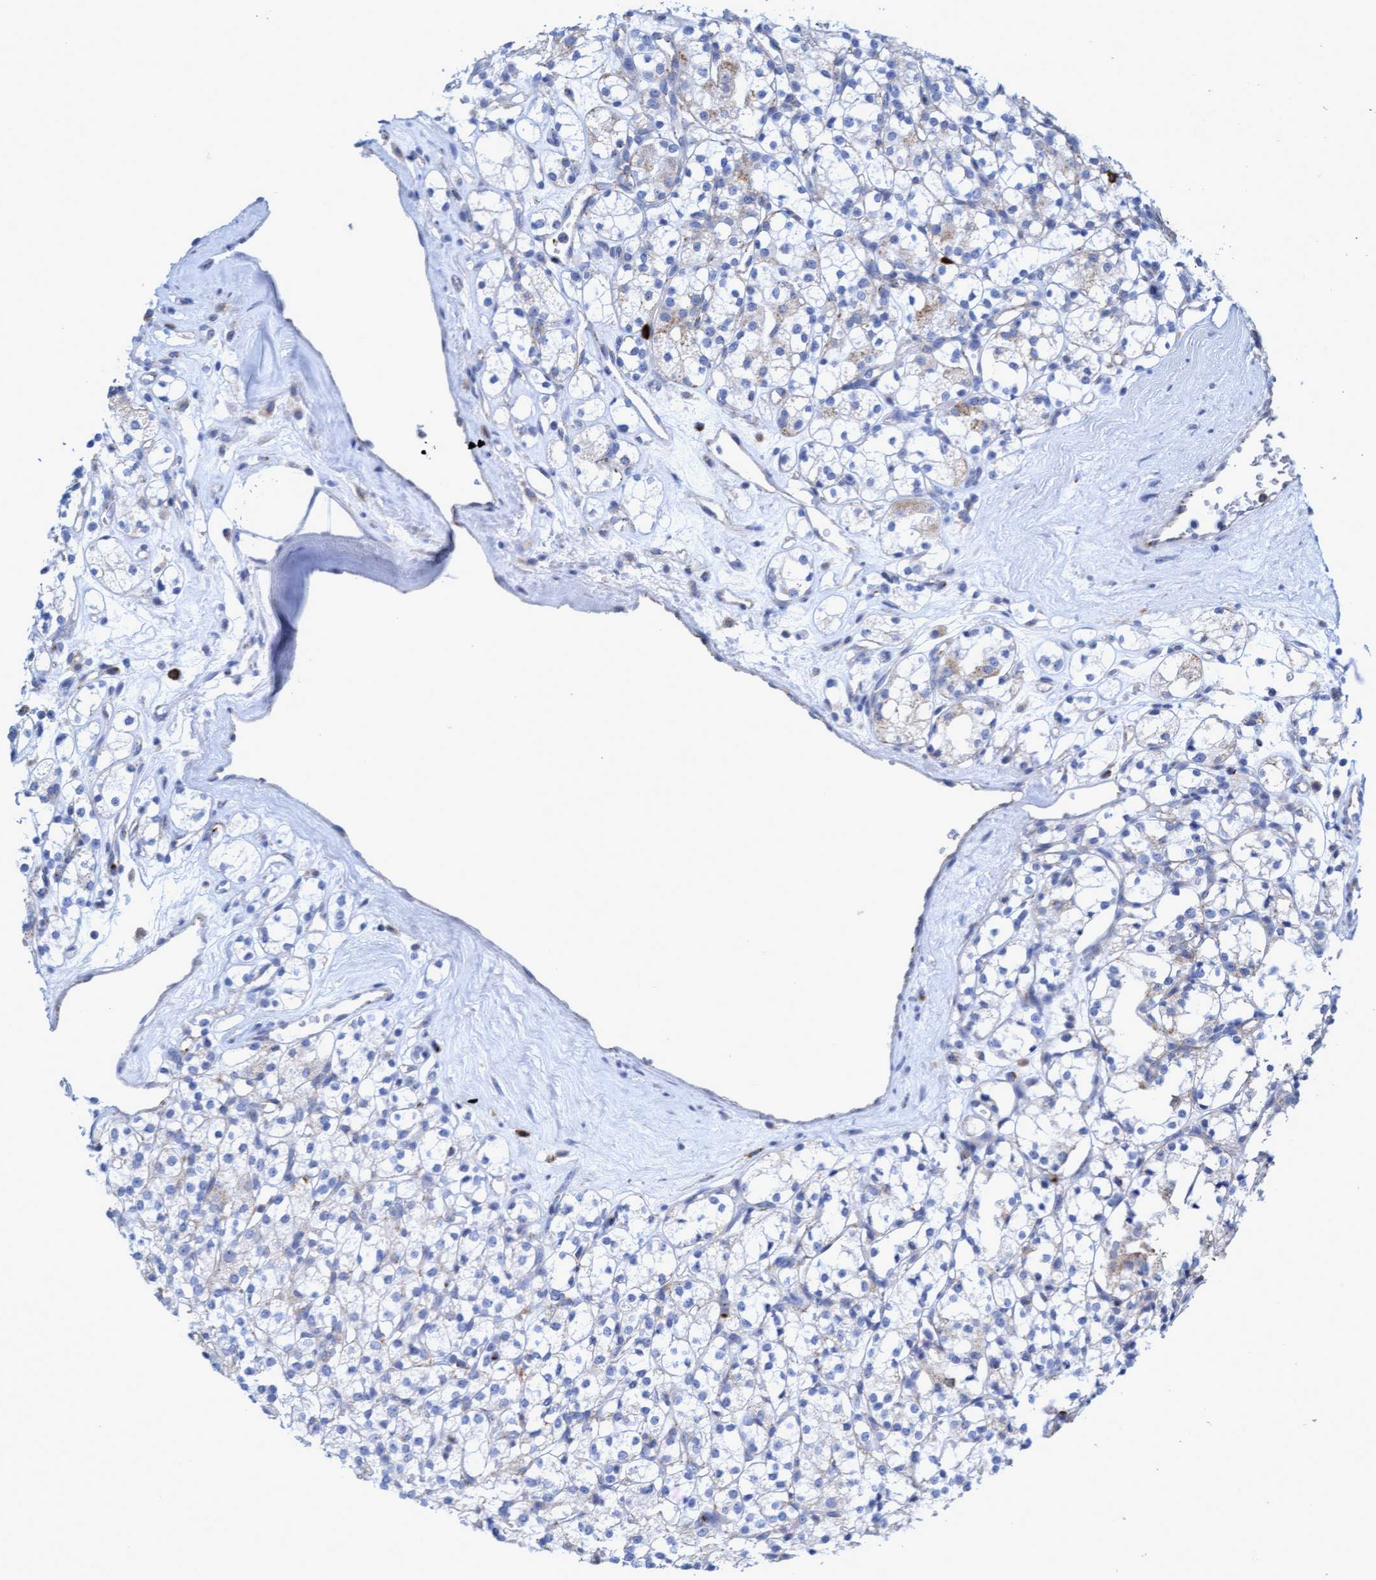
{"staining": {"intensity": "weak", "quantity": "<25%", "location": "cytoplasmic/membranous"}, "tissue": "renal cancer", "cell_type": "Tumor cells", "image_type": "cancer", "snomed": [{"axis": "morphology", "description": "Adenocarcinoma, NOS"}, {"axis": "topography", "description": "Kidney"}], "caption": "Renal cancer stained for a protein using immunohistochemistry (IHC) displays no positivity tumor cells.", "gene": "SGSH", "patient": {"sex": "male", "age": 77}}